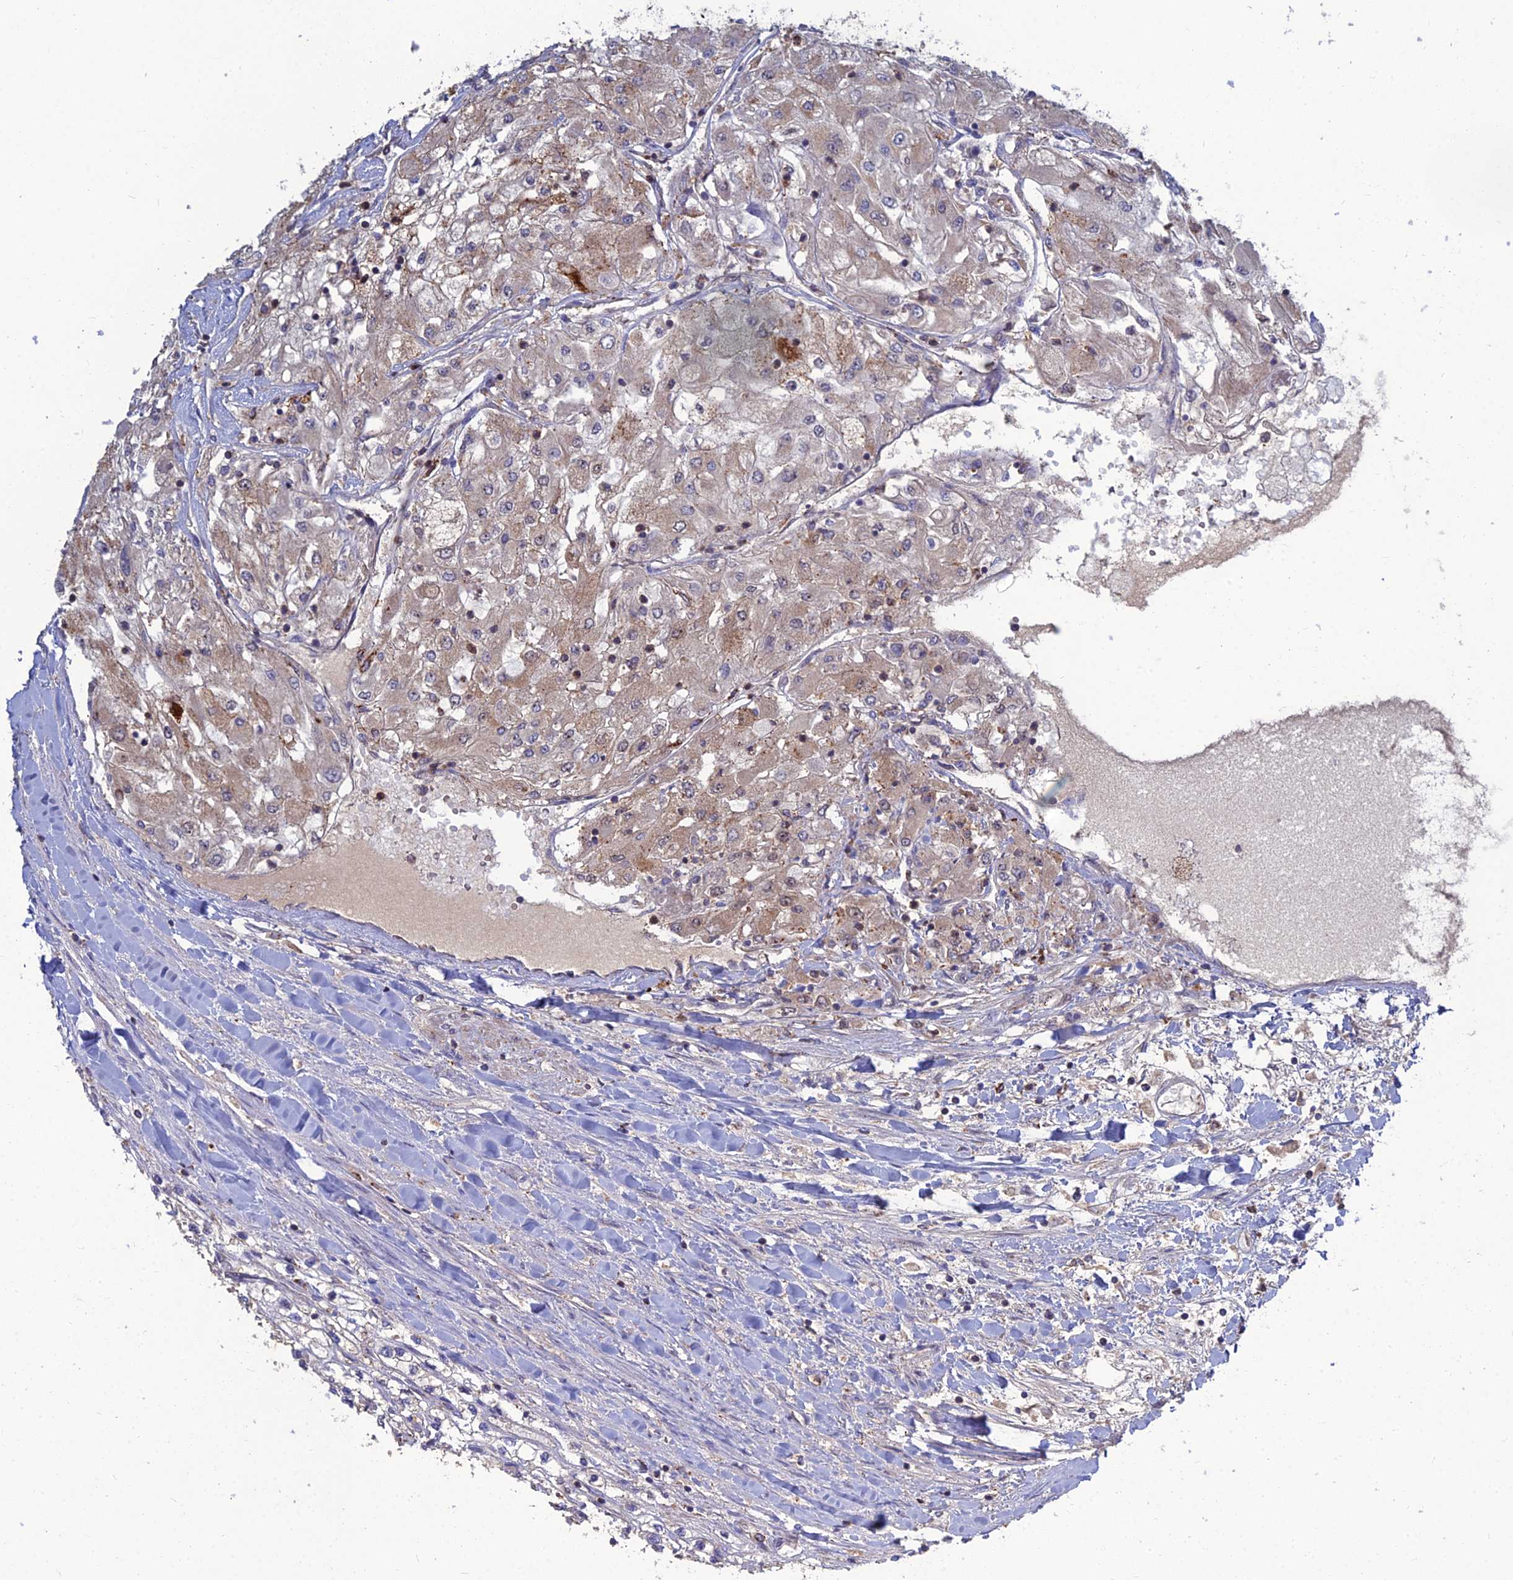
{"staining": {"intensity": "weak", "quantity": "25%-75%", "location": "cytoplasmic/membranous"}, "tissue": "renal cancer", "cell_type": "Tumor cells", "image_type": "cancer", "snomed": [{"axis": "morphology", "description": "Adenocarcinoma, NOS"}, {"axis": "topography", "description": "Kidney"}], "caption": "The histopathology image shows a brown stain indicating the presence of a protein in the cytoplasmic/membranous of tumor cells in renal cancer (adenocarcinoma).", "gene": "RIC8B", "patient": {"sex": "male", "age": 80}}